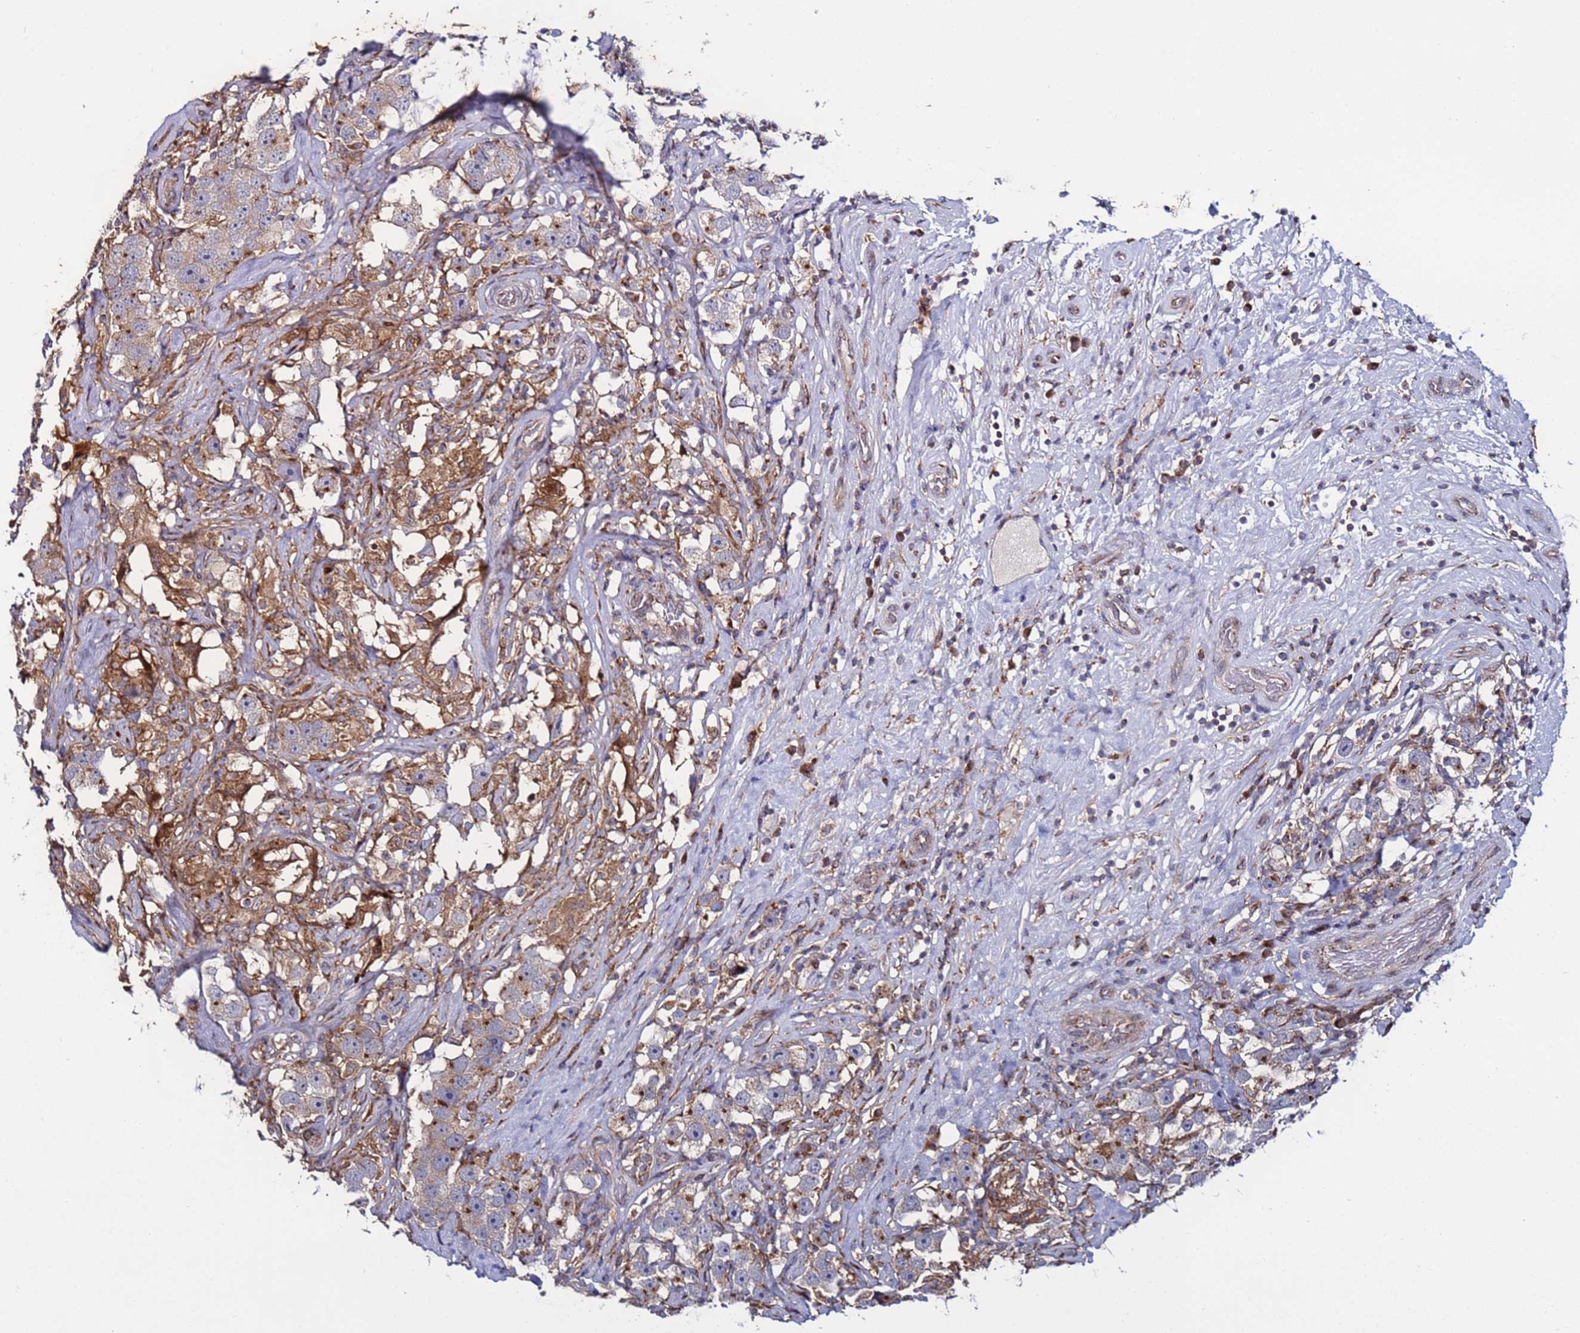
{"staining": {"intensity": "weak", "quantity": ">75%", "location": "cytoplasmic/membranous"}, "tissue": "testis cancer", "cell_type": "Tumor cells", "image_type": "cancer", "snomed": [{"axis": "morphology", "description": "Seminoma, NOS"}, {"axis": "topography", "description": "Testis"}], "caption": "Immunohistochemical staining of human testis cancer (seminoma) shows weak cytoplasmic/membranous protein positivity in about >75% of tumor cells.", "gene": "TMEM176B", "patient": {"sex": "male", "age": 49}}